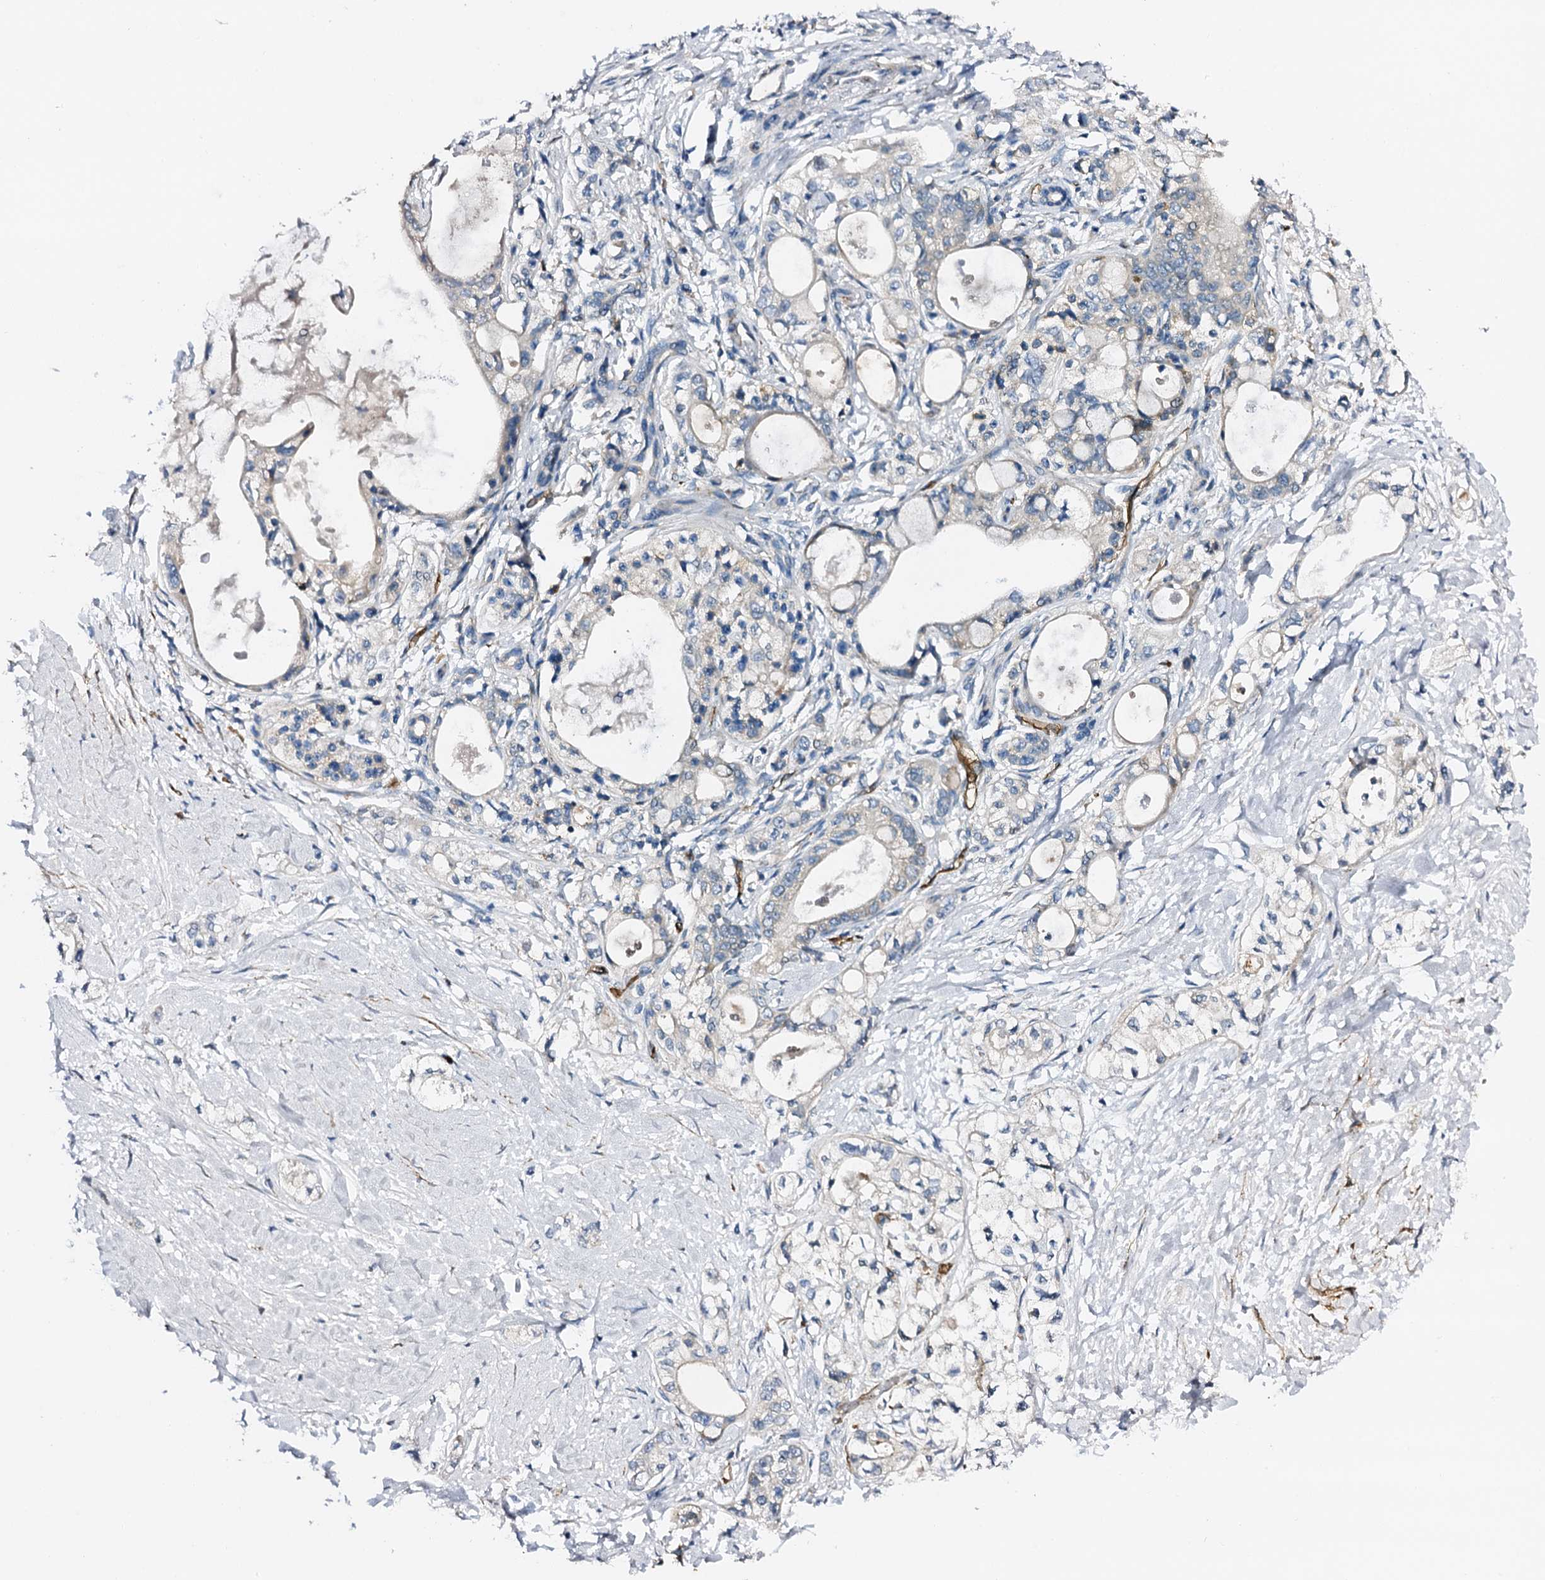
{"staining": {"intensity": "negative", "quantity": "none", "location": "none"}, "tissue": "pancreatic cancer", "cell_type": "Tumor cells", "image_type": "cancer", "snomed": [{"axis": "morphology", "description": "Adenocarcinoma, NOS"}, {"axis": "topography", "description": "Pancreas"}], "caption": "Protein analysis of pancreatic adenocarcinoma reveals no significant expression in tumor cells.", "gene": "DBX1", "patient": {"sex": "male", "age": 70}}